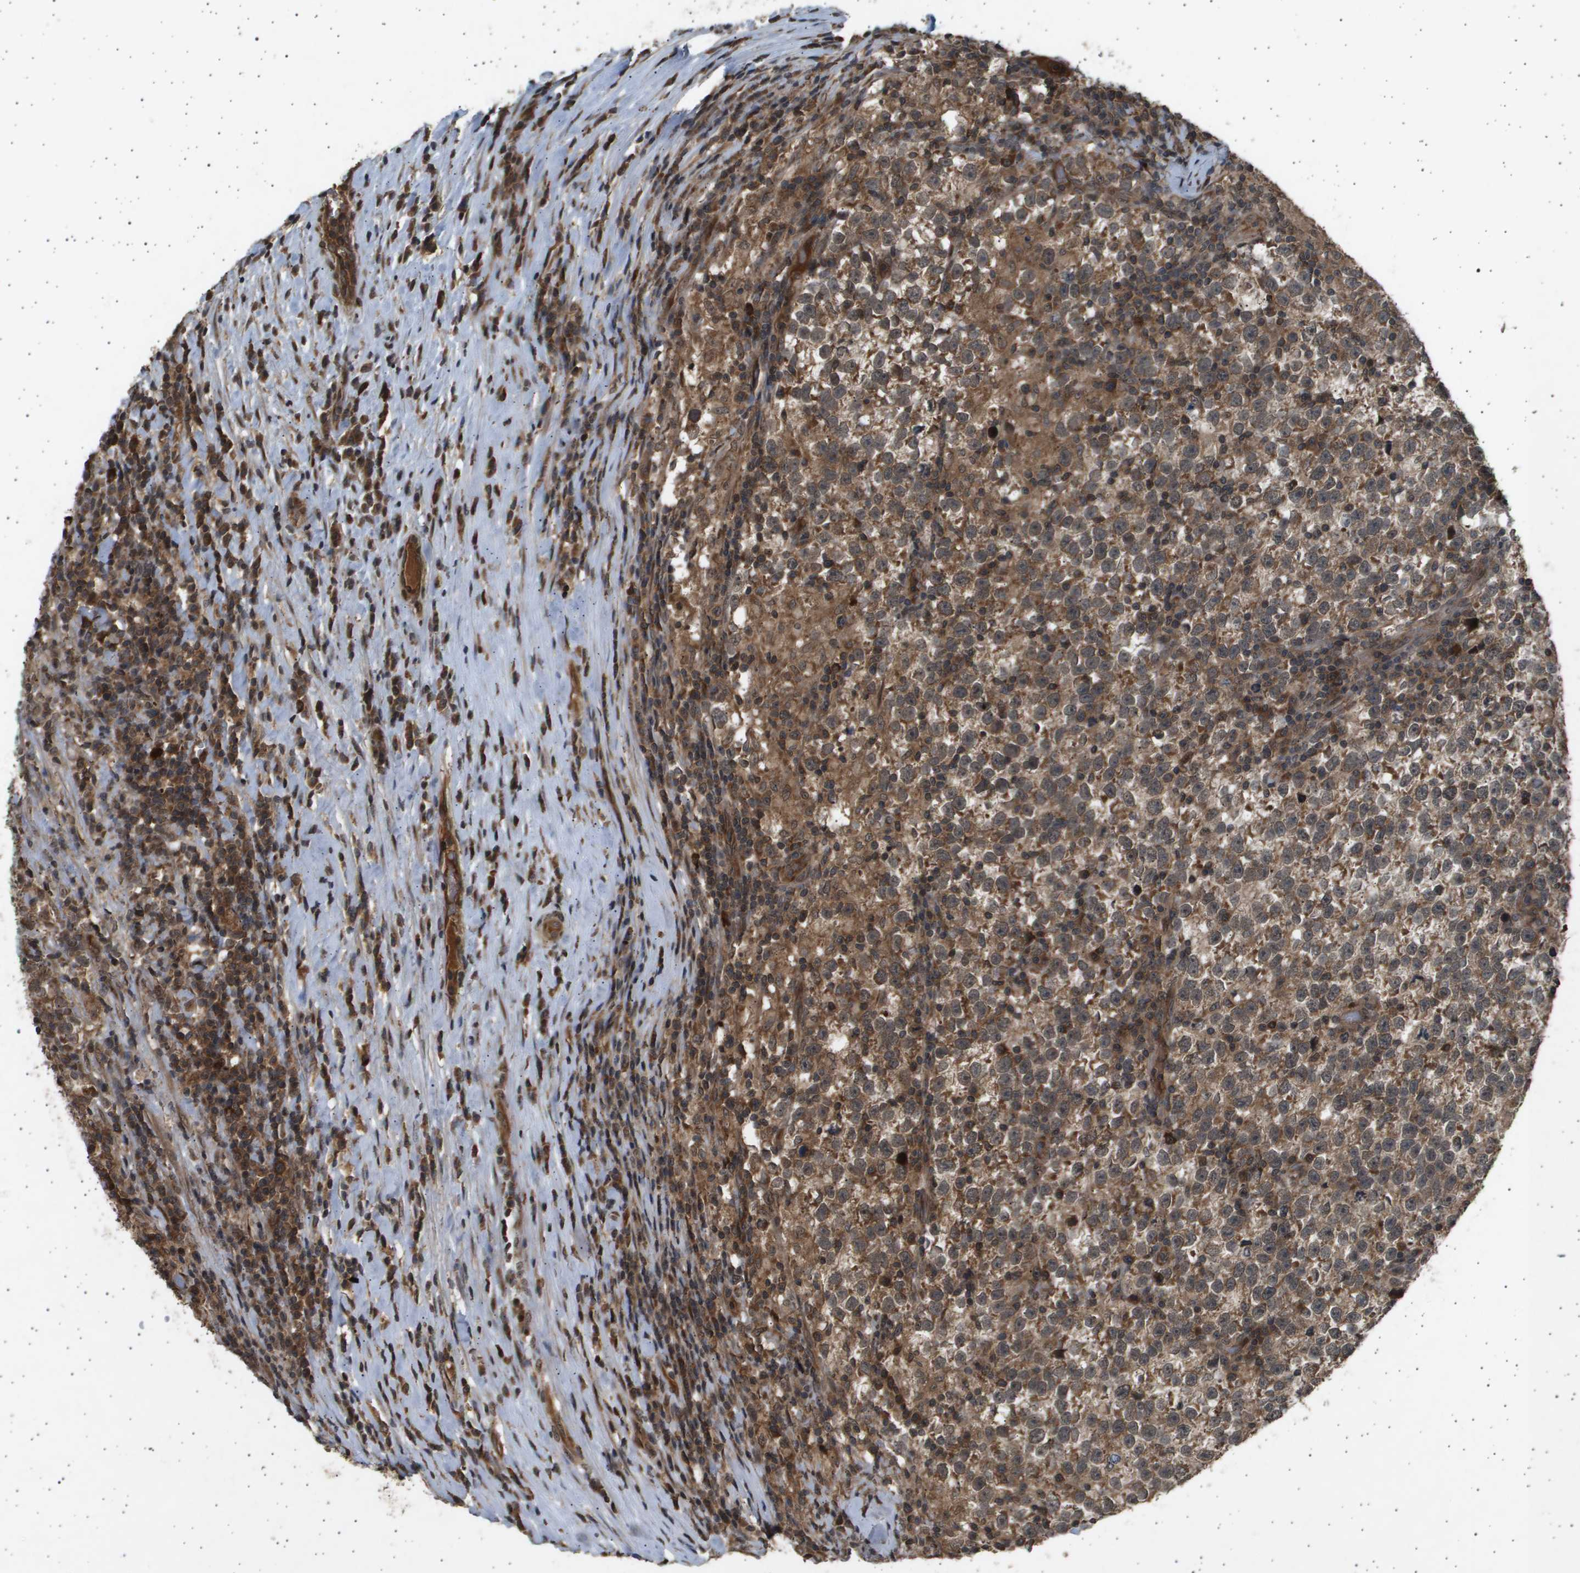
{"staining": {"intensity": "moderate", "quantity": ">75%", "location": "cytoplasmic/membranous"}, "tissue": "testis cancer", "cell_type": "Tumor cells", "image_type": "cancer", "snomed": [{"axis": "morphology", "description": "Normal tissue, NOS"}, {"axis": "morphology", "description": "Seminoma, NOS"}, {"axis": "topography", "description": "Testis"}], "caption": "Seminoma (testis) stained with a protein marker reveals moderate staining in tumor cells.", "gene": "TNRC6A", "patient": {"sex": "male", "age": 43}}